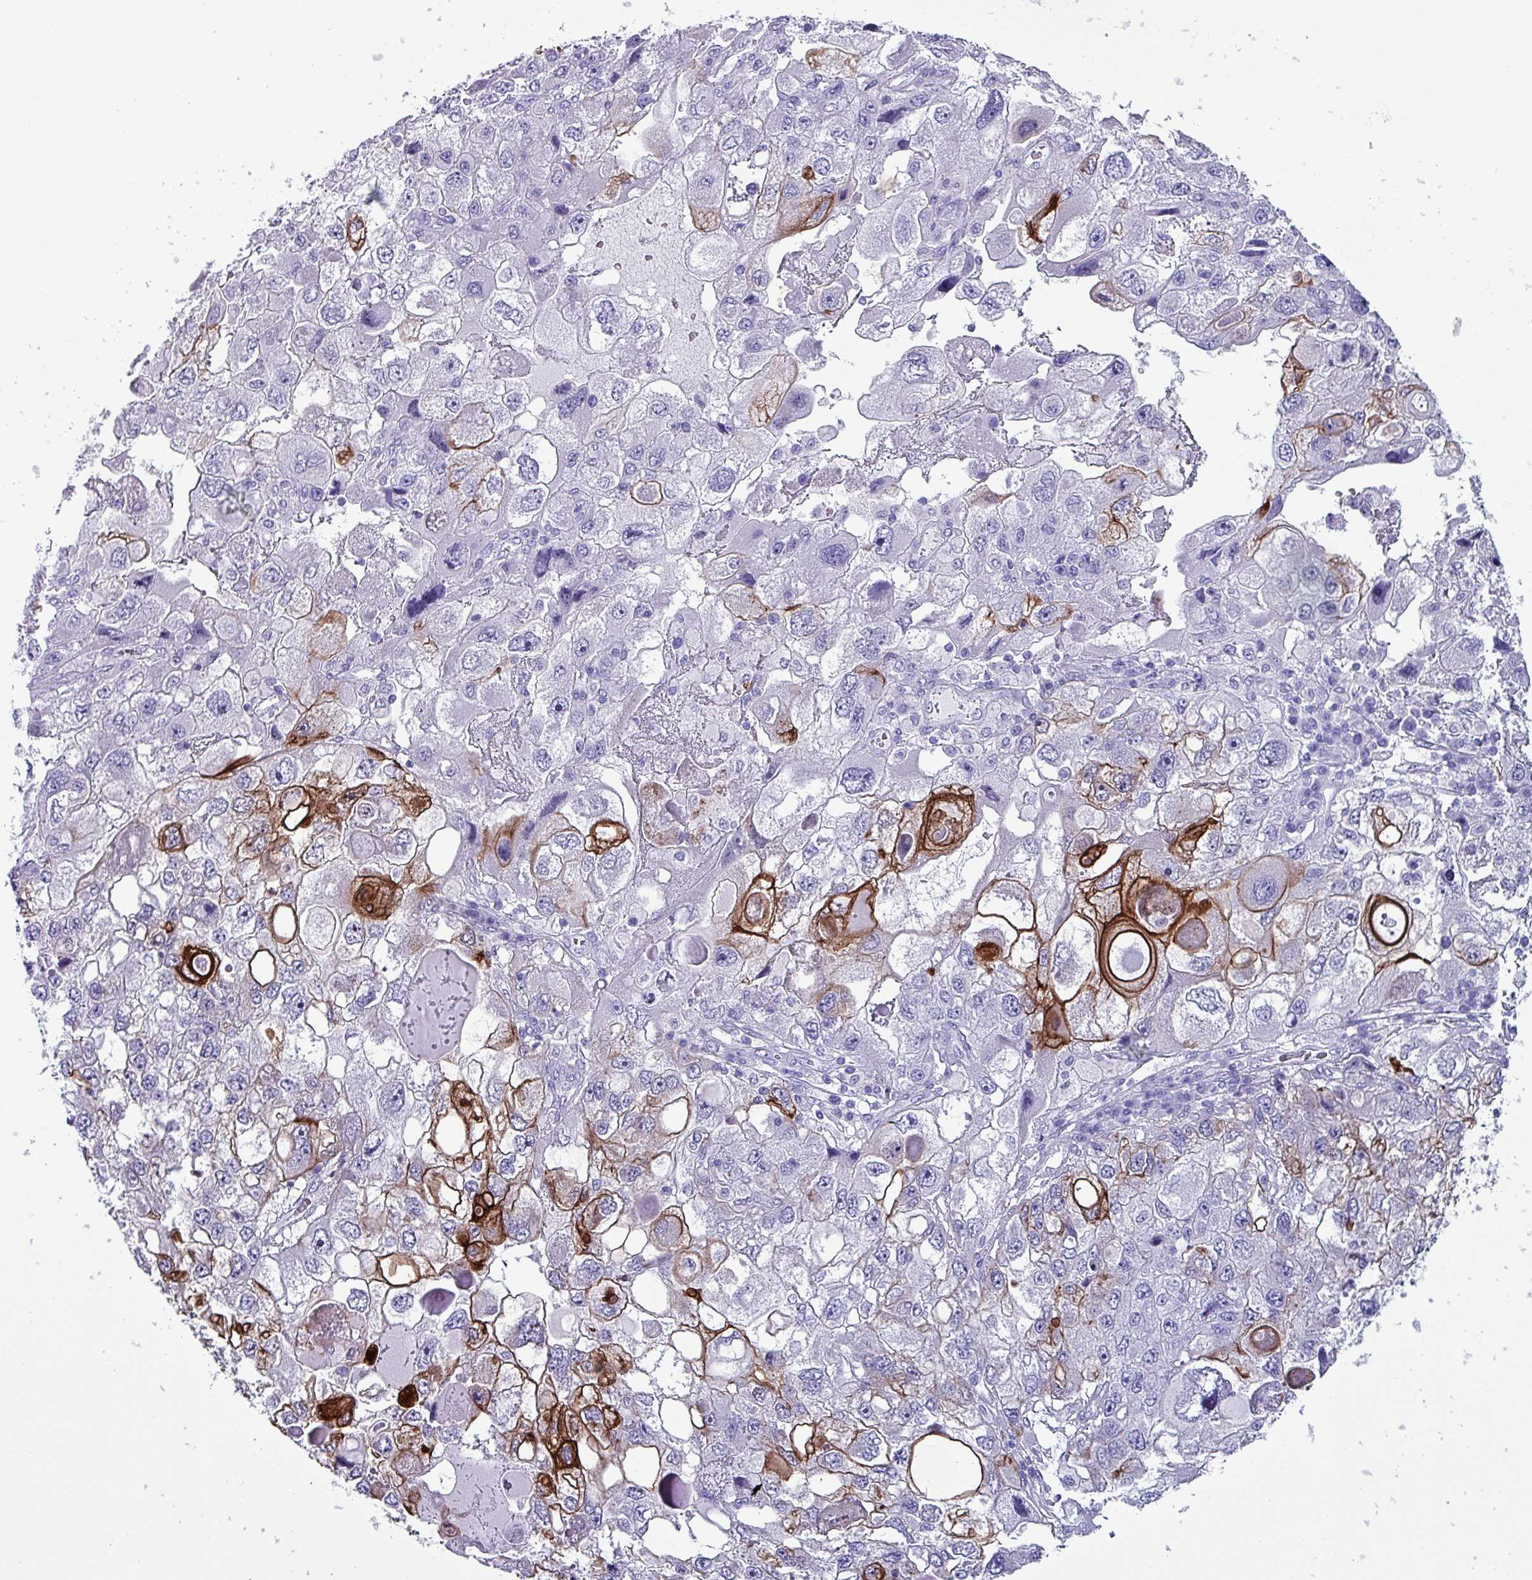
{"staining": {"intensity": "strong", "quantity": "<25%", "location": "cytoplasmic/membranous"}, "tissue": "endometrial cancer", "cell_type": "Tumor cells", "image_type": "cancer", "snomed": [{"axis": "morphology", "description": "Adenocarcinoma, NOS"}, {"axis": "topography", "description": "Endometrium"}], "caption": "The histopathology image displays a brown stain indicating the presence of a protein in the cytoplasmic/membranous of tumor cells in endometrial adenocarcinoma.", "gene": "KRT6C", "patient": {"sex": "female", "age": 49}}